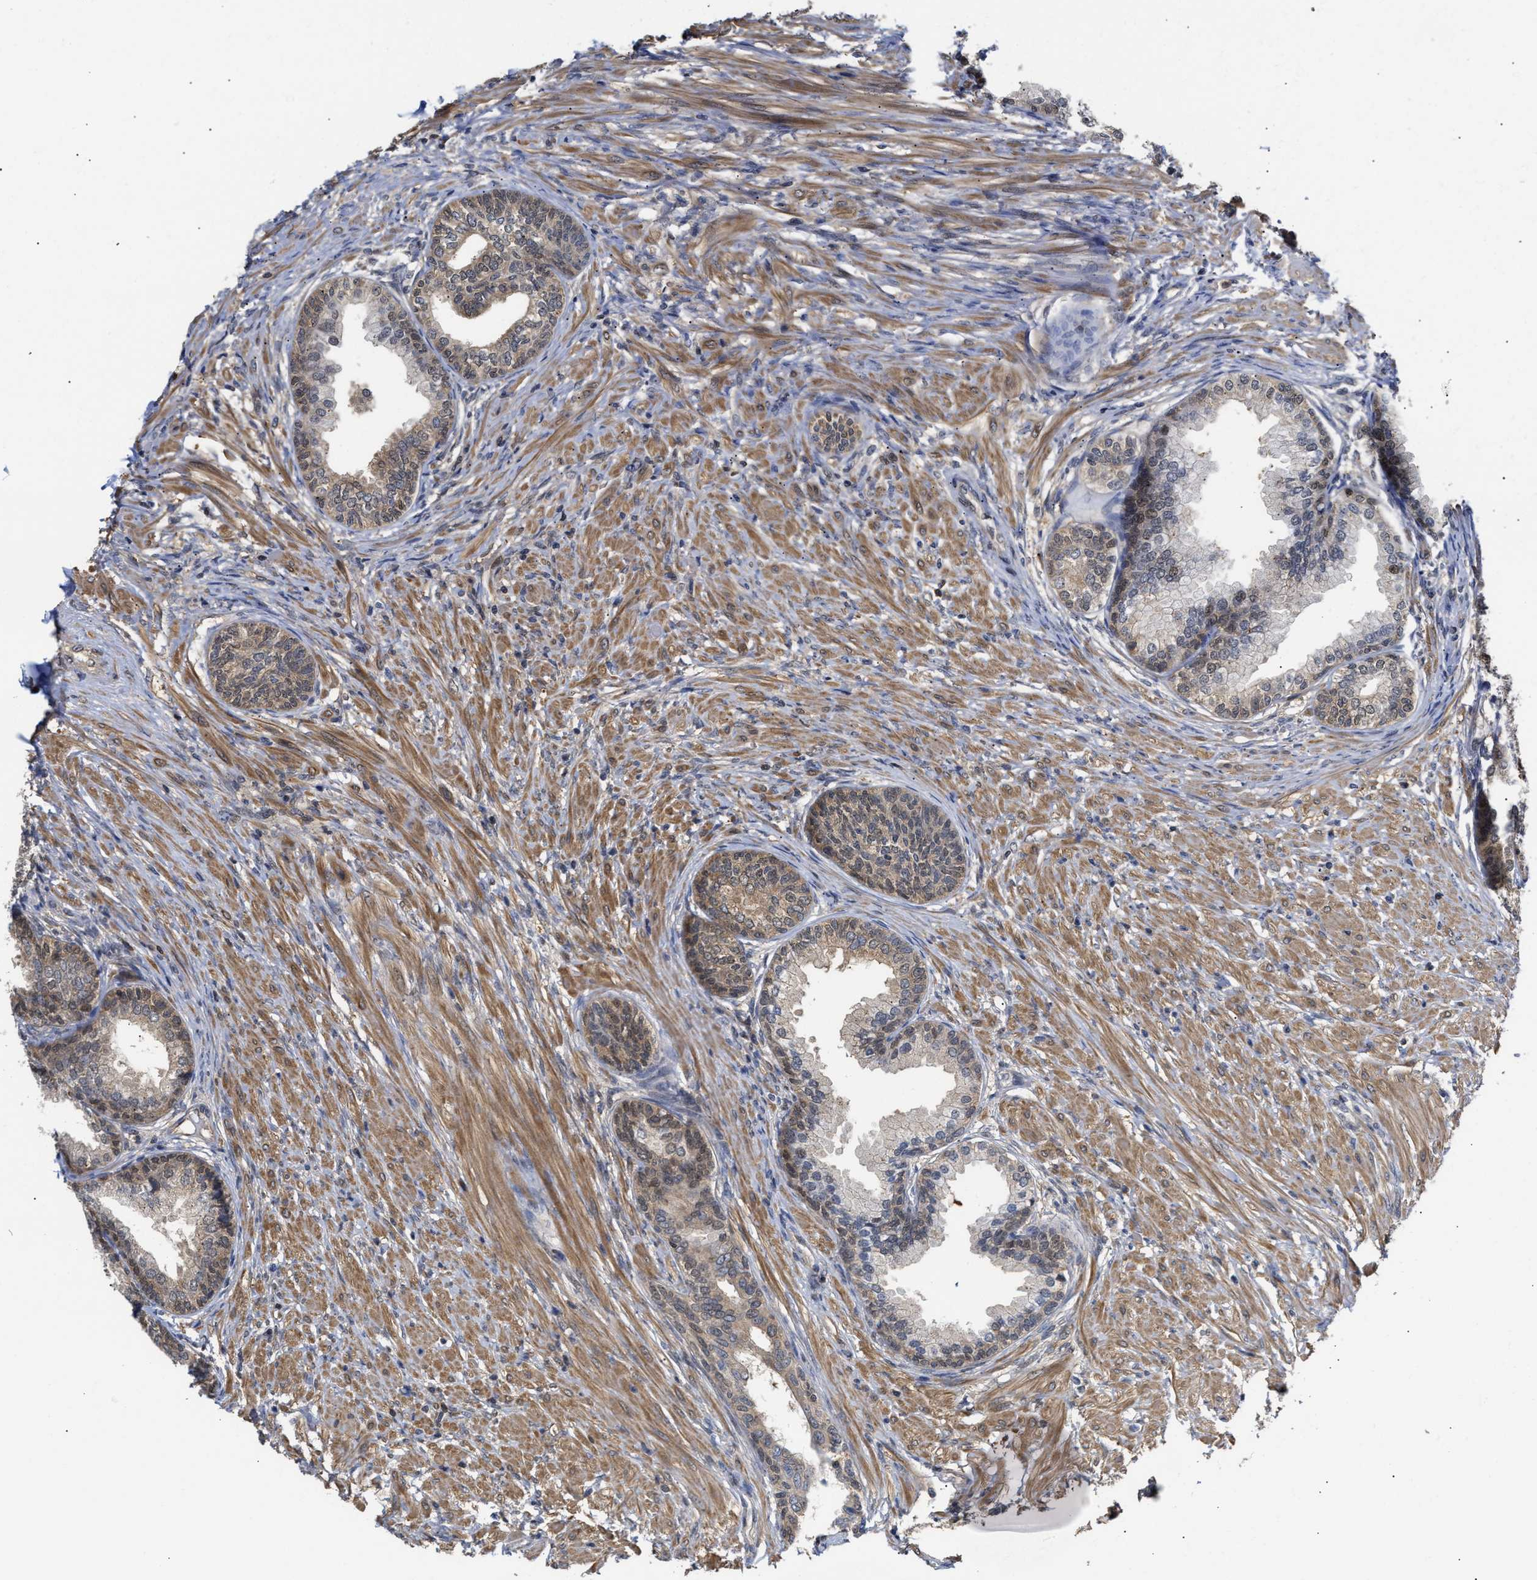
{"staining": {"intensity": "weak", "quantity": "25%-75%", "location": "cytoplasmic/membranous,nuclear"}, "tissue": "prostate", "cell_type": "Glandular cells", "image_type": "normal", "snomed": [{"axis": "morphology", "description": "Normal tissue, NOS"}, {"axis": "topography", "description": "Prostate"}], "caption": "Immunohistochemistry (DAB) staining of normal human prostate demonstrates weak cytoplasmic/membranous,nuclear protein staining in about 25%-75% of glandular cells.", "gene": "KLHDC1", "patient": {"sex": "male", "age": 76}}